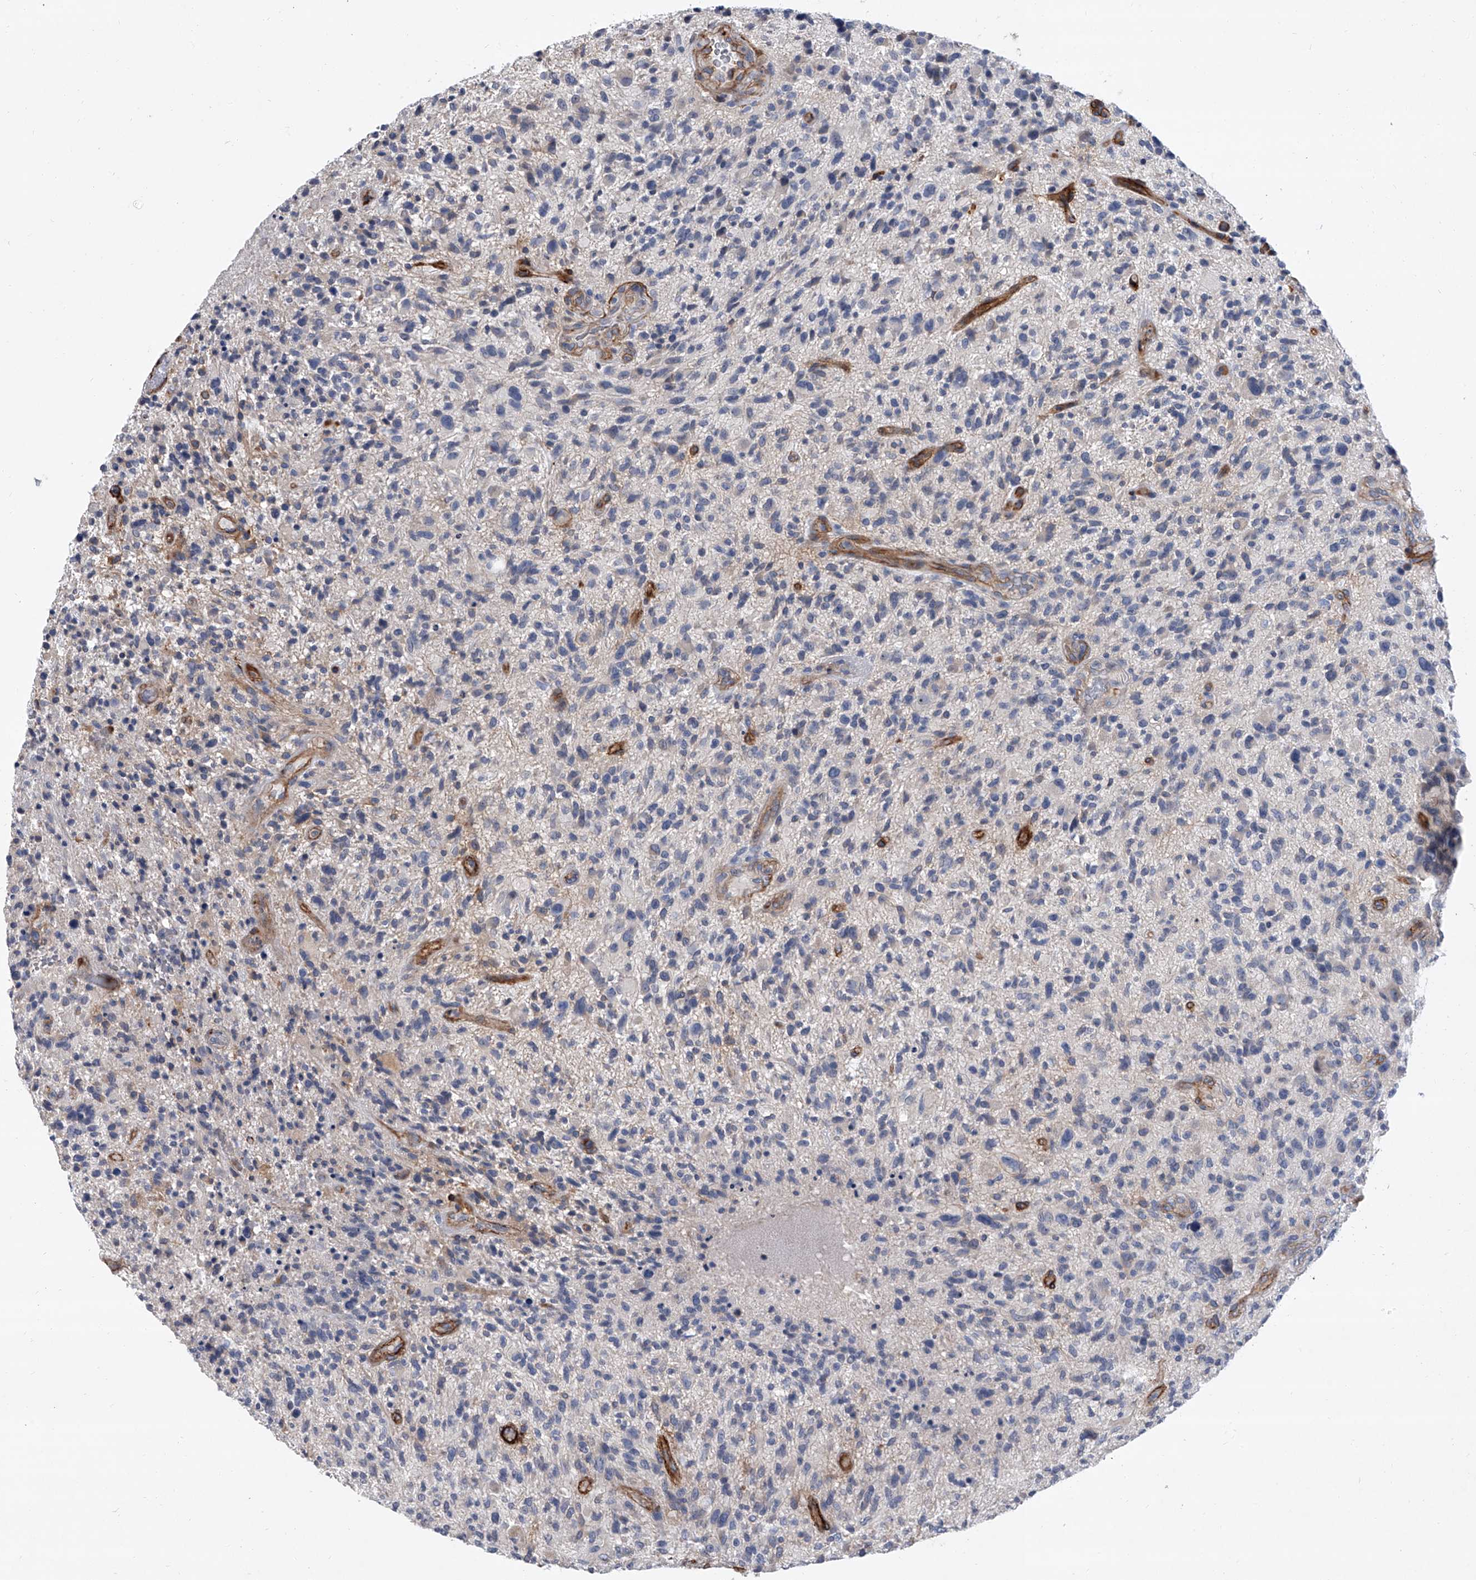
{"staining": {"intensity": "negative", "quantity": "none", "location": "none"}, "tissue": "glioma", "cell_type": "Tumor cells", "image_type": "cancer", "snomed": [{"axis": "morphology", "description": "Glioma, malignant, High grade"}, {"axis": "topography", "description": "Brain"}], "caption": "IHC of glioma exhibits no staining in tumor cells.", "gene": "ALG14", "patient": {"sex": "male", "age": 47}}